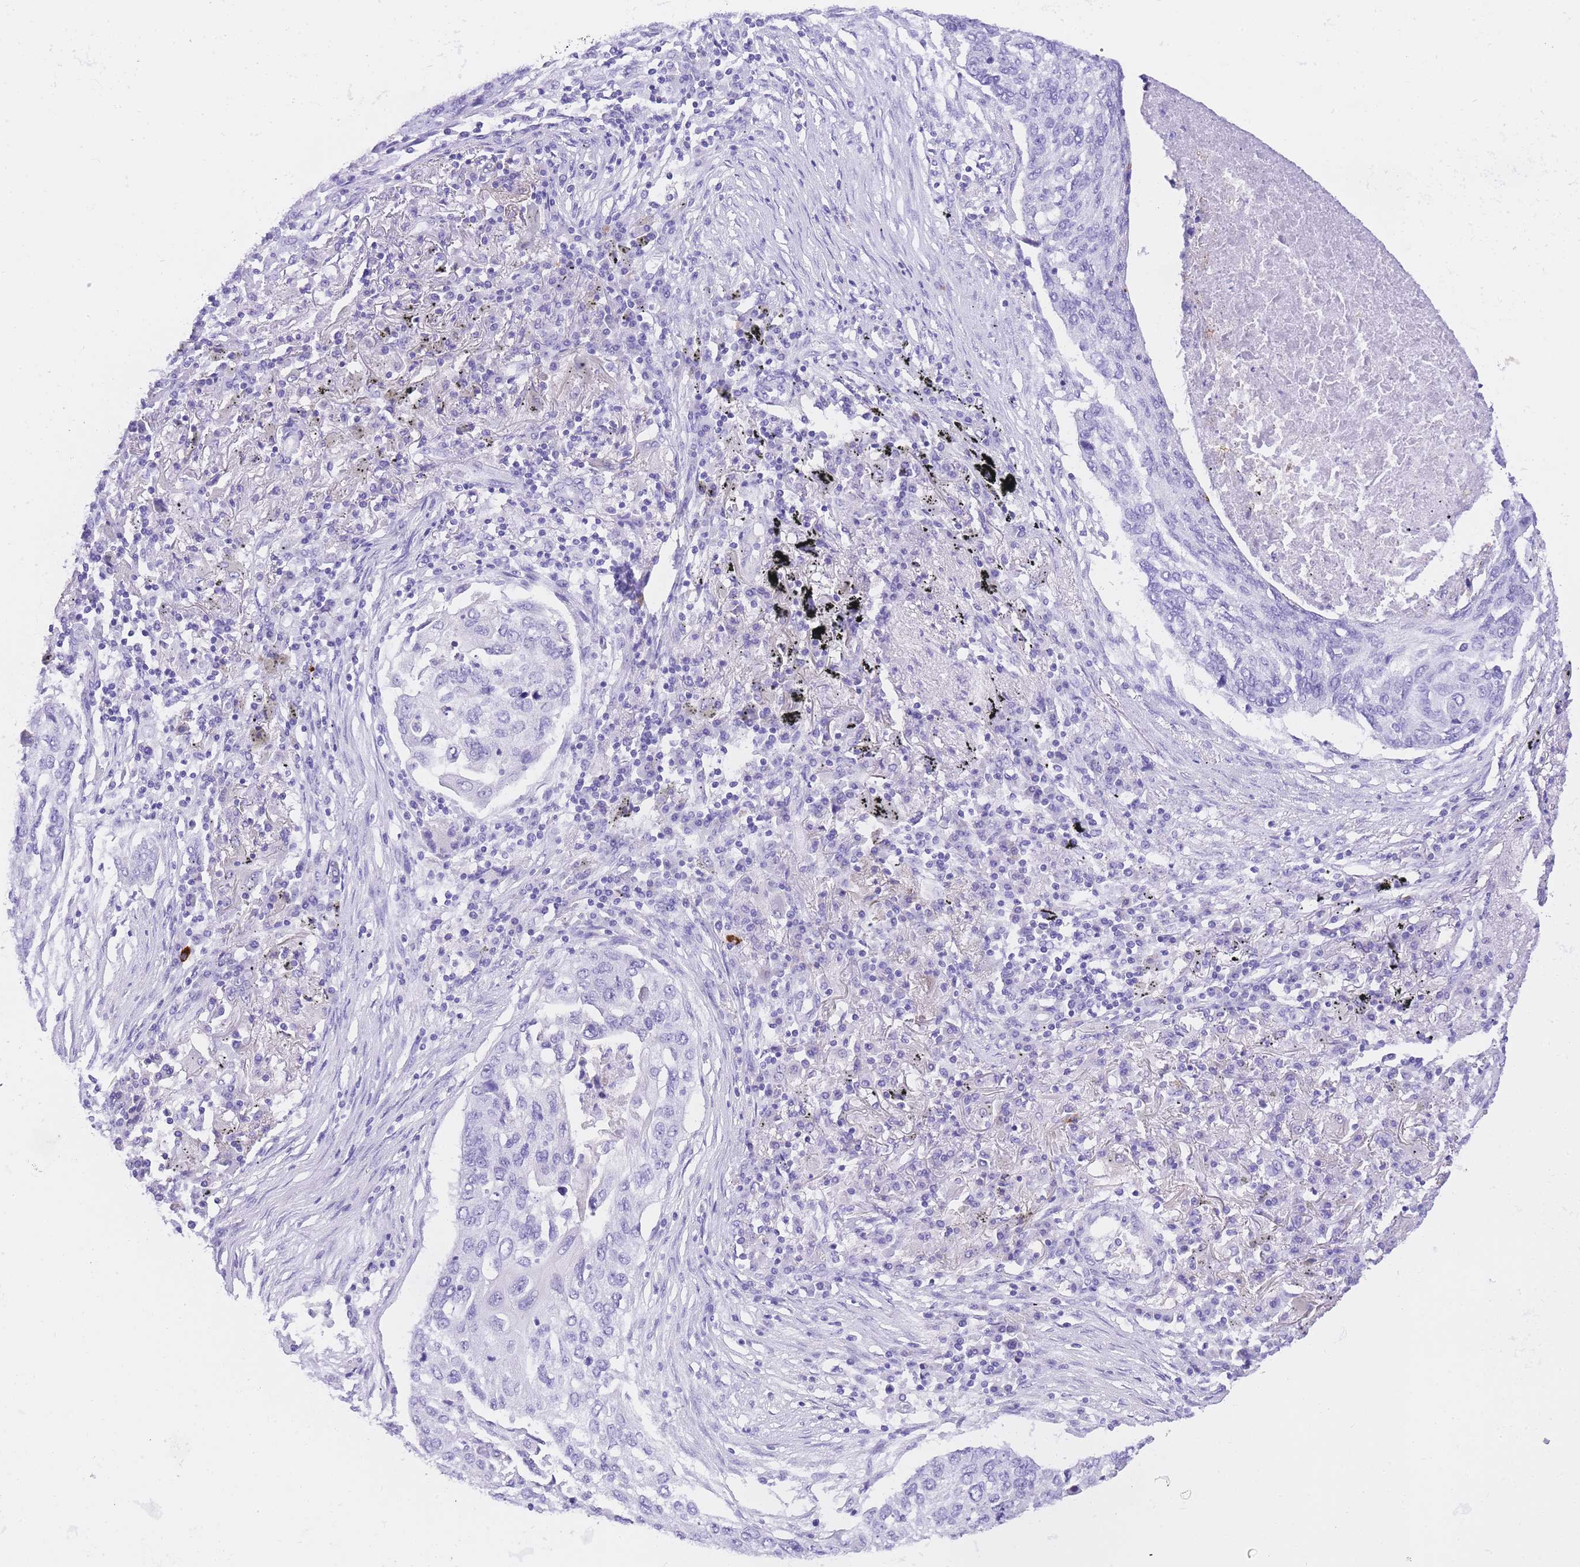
{"staining": {"intensity": "negative", "quantity": "none", "location": "none"}, "tissue": "lung cancer", "cell_type": "Tumor cells", "image_type": "cancer", "snomed": [{"axis": "morphology", "description": "Squamous cell carcinoma, NOS"}, {"axis": "topography", "description": "Lung"}], "caption": "An immunohistochemistry (IHC) photomicrograph of squamous cell carcinoma (lung) is shown. There is no staining in tumor cells of squamous cell carcinoma (lung).", "gene": "NKD2", "patient": {"sex": "female", "age": 63}}